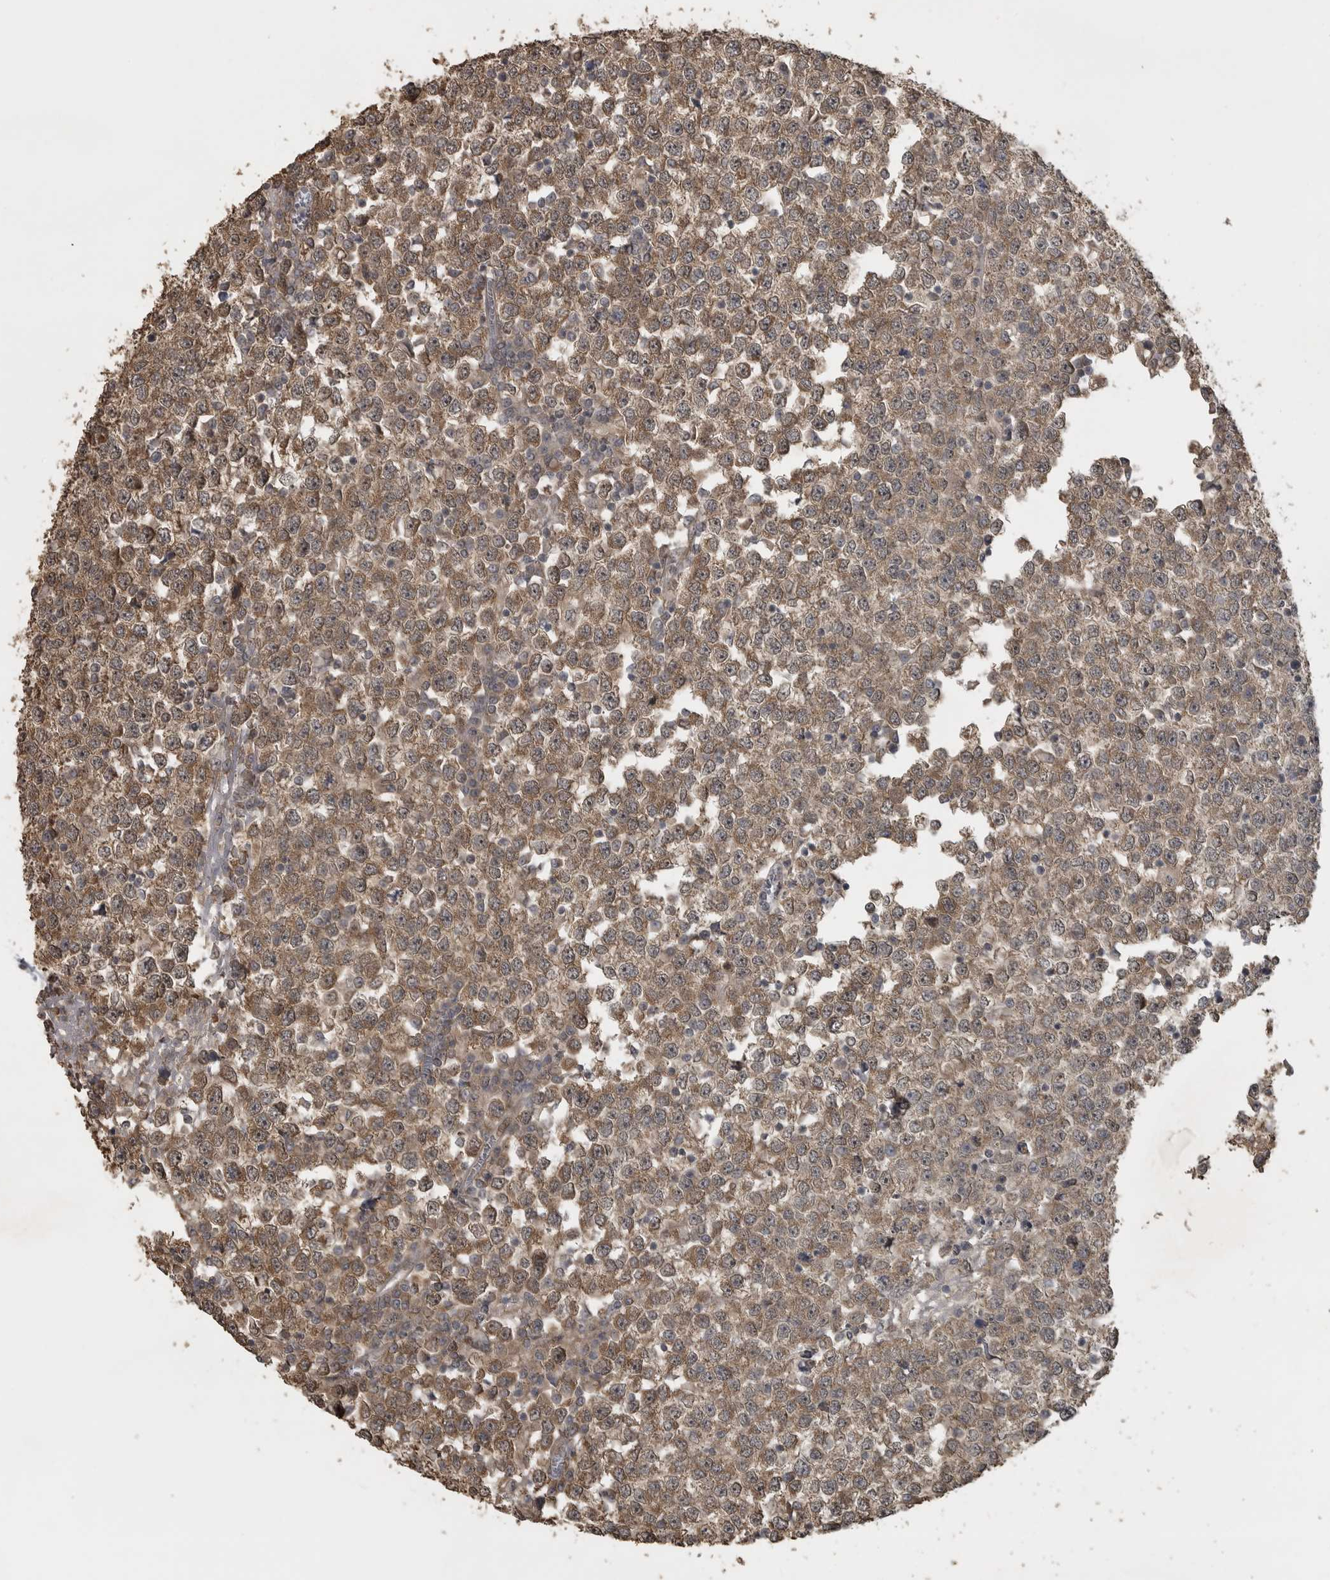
{"staining": {"intensity": "moderate", "quantity": ">75%", "location": "cytoplasmic/membranous"}, "tissue": "testis cancer", "cell_type": "Tumor cells", "image_type": "cancer", "snomed": [{"axis": "morphology", "description": "Seminoma, NOS"}, {"axis": "topography", "description": "Testis"}], "caption": "Testis cancer (seminoma) tissue shows moderate cytoplasmic/membranous staining in about >75% of tumor cells, visualized by immunohistochemistry.", "gene": "LLGL1", "patient": {"sex": "male", "age": 65}}